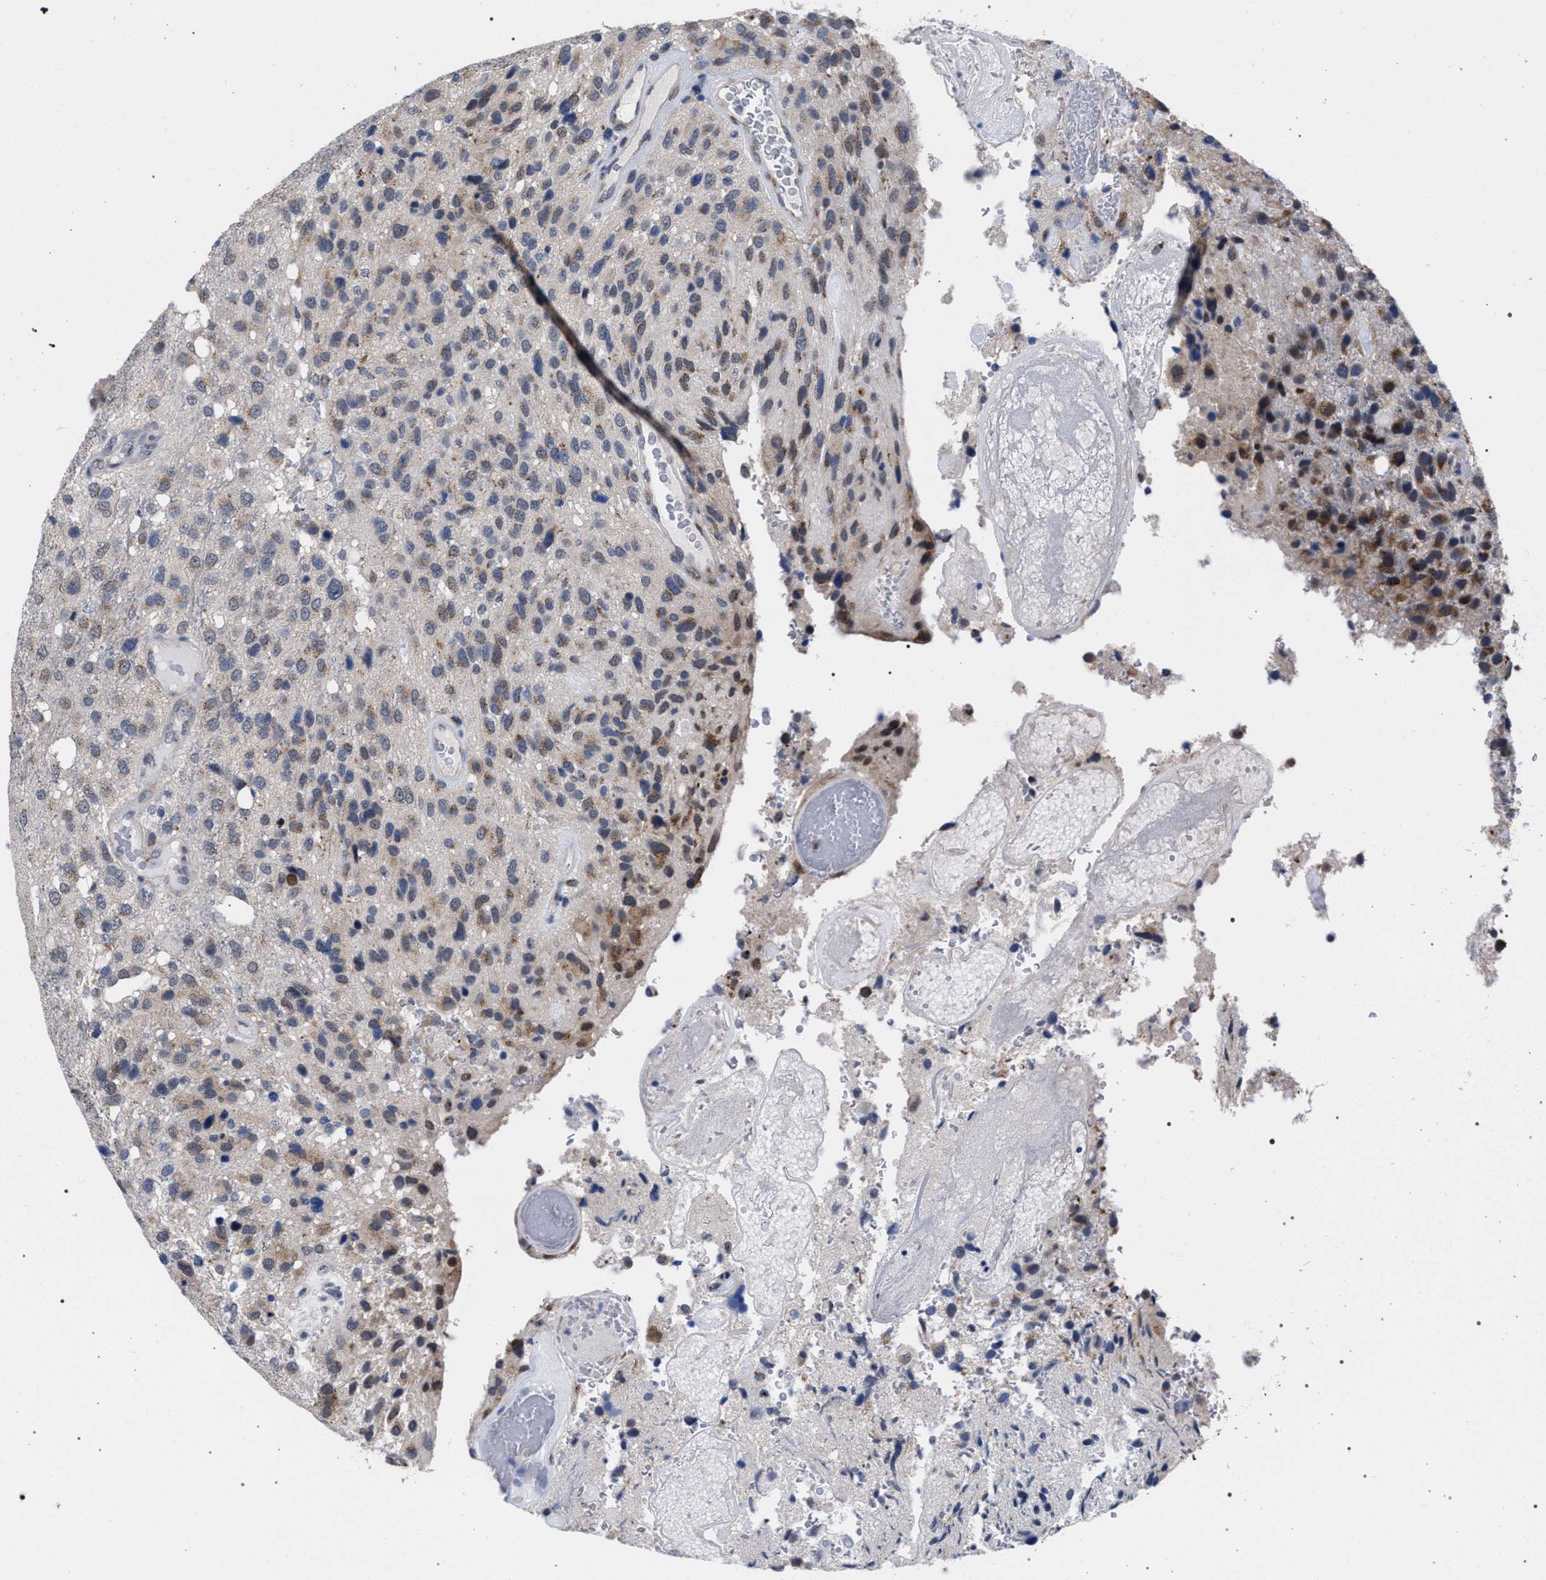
{"staining": {"intensity": "weak", "quantity": "25%-75%", "location": "cytoplasmic/membranous"}, "tissue": "glioma", "cell_type": "Tumor cells", "image_type": "cancer", "snomed": [{"axis": "morphology", "description": "Glioma, malignant, High grade"}, {"axis": "topography", "description": "Brain"}], "caption": "A brown stain labels weak cytoplasmic/membranous staining of a protein in glioma tumor cells. The protein is stained brown, and the nuclei are stained in blue (DAB (3,3'-diaminobenzidine) IHC with brightfield microscopy, high magnification).", "gene": "GOLGA2", "patient": {"sex": "female", "age": 58}}